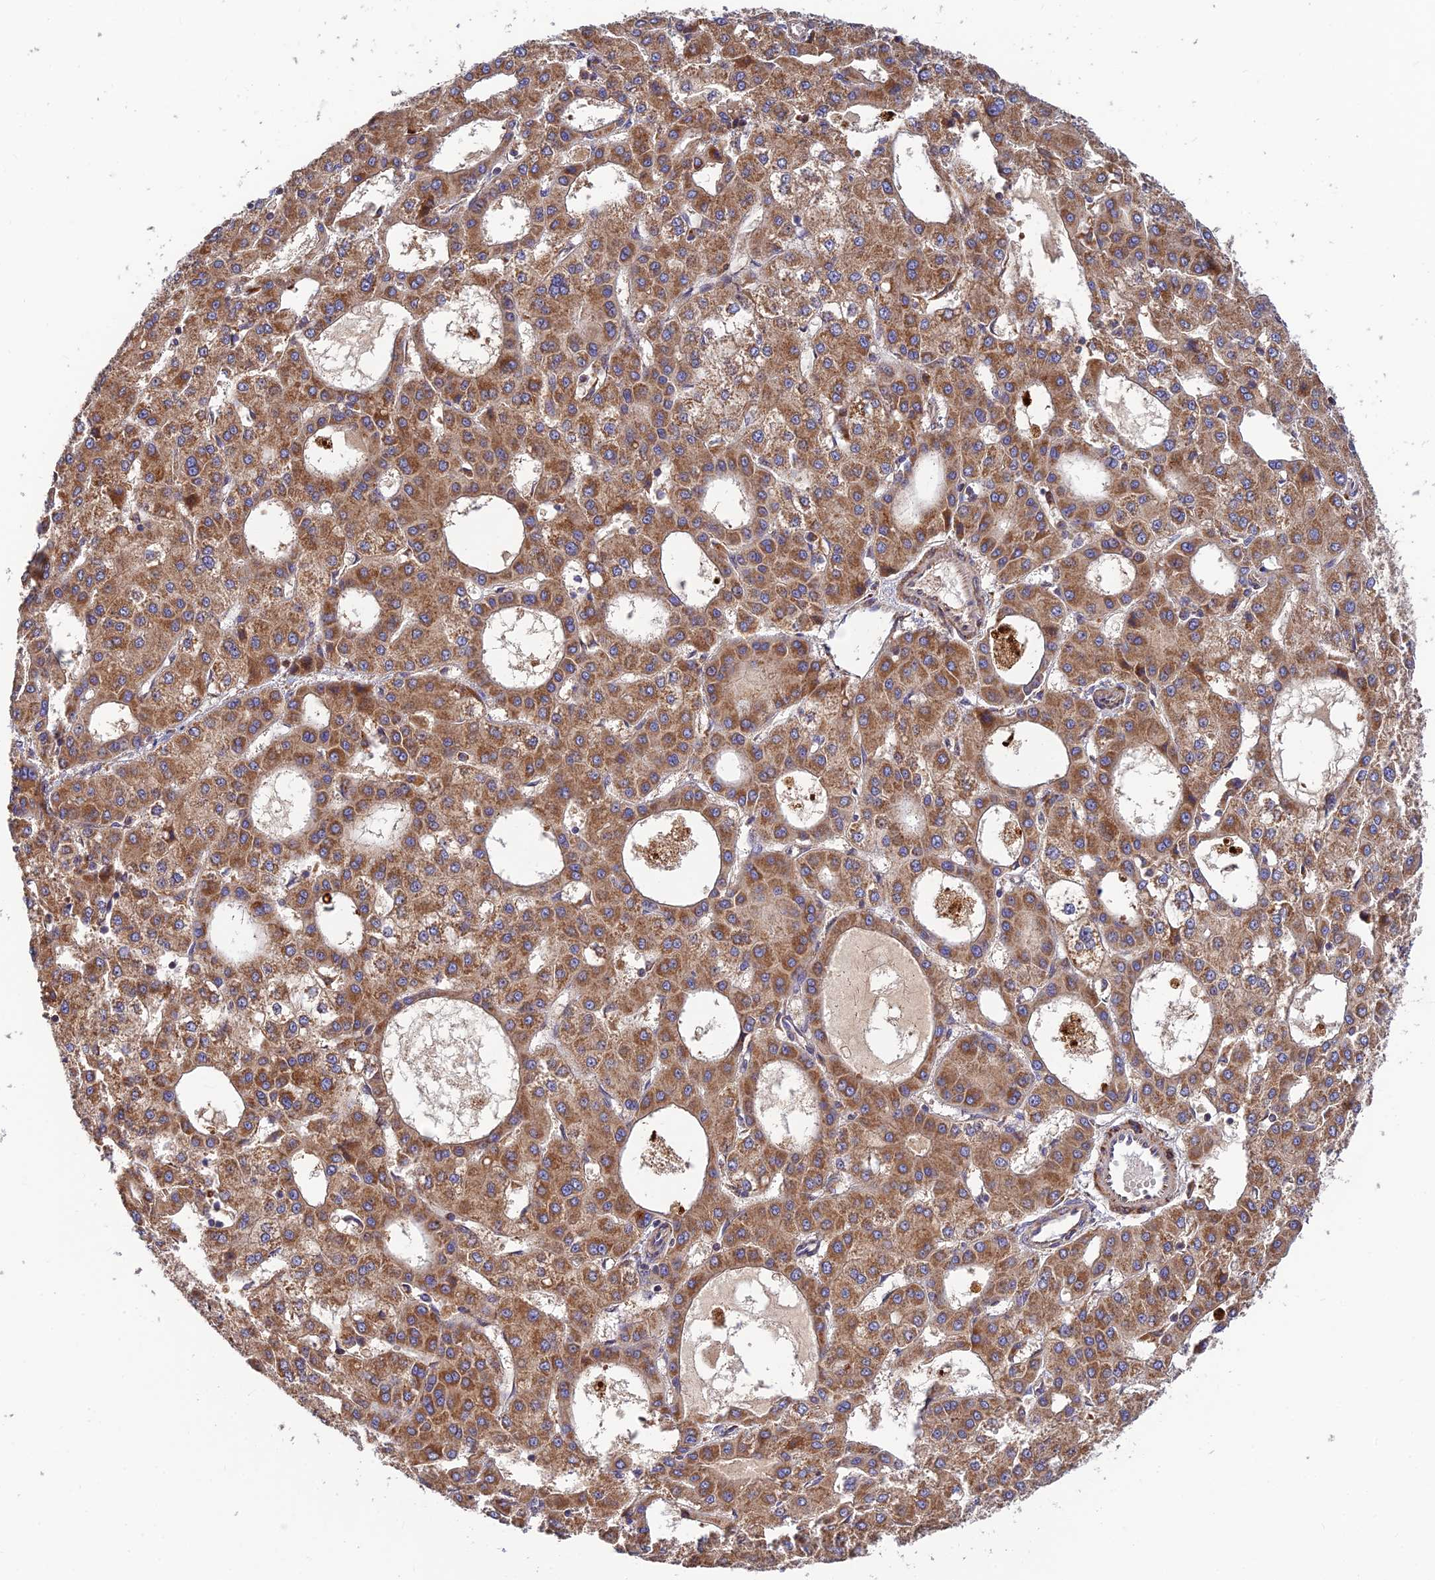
{"staining": {"intensity": "moderate", "quantity": ">75%", "location": "cytoplasmic/membranous"}, "tissue": "liver cancer", "cell_type": "Tumor cells", "image_type": "cancer", "snomed": [{"axis": "morphology", "description": "Carcinoma, Hepatocellular, NOS"}, {"axis": "topography", "description": "Liver"}], "caption": "Liver cancer stained with a brown dye reveals moderate cytoplasmic/membranous positive staining in about >75% of tumor cells.", "gene": "PODNL1", "patient": {"sex": "male", "age": 47}}